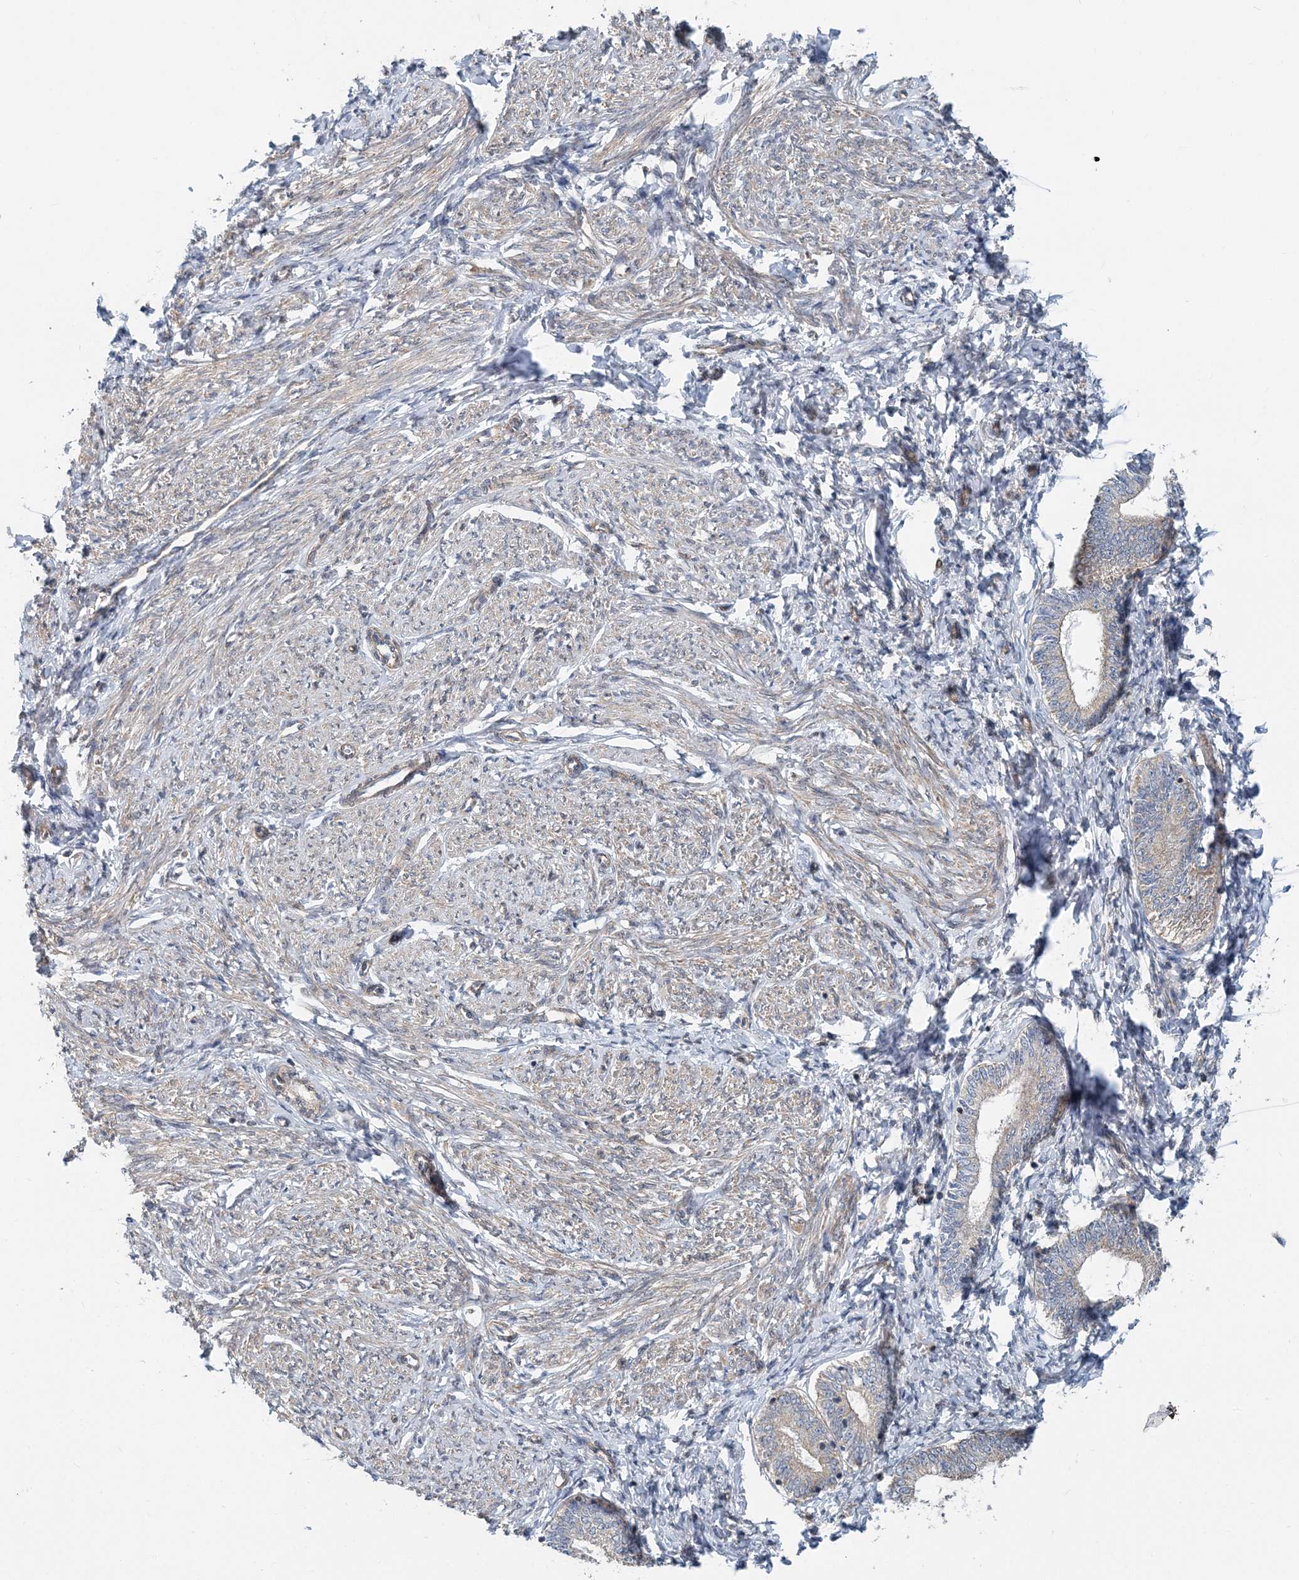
{"staining": {"intensity": "negative", "quantity": "none", "location": "none"}, "tissue": "endometrium", "cell_type": "Cells in endometrial stroma", "image_type": "normal", "snomed": [{"axis": "morphology", "description": "Normal tissue, NOS"}, {"axis": "topography", "description": "Endometrium"}], "caption": "DAB (3,3'-diaminobenzidine) immunohistochemical staining of unremarkable human endometrium exhibits no significant positivity in cells in endometrial stroma. The staining was performed using DAB to visualize the protein expression in brown, while the nuclei were stained in blue with hematoxylin (Magnification: 20x).", "gene": "MOB4", "patient": {"sex": "female", "age": 72}}